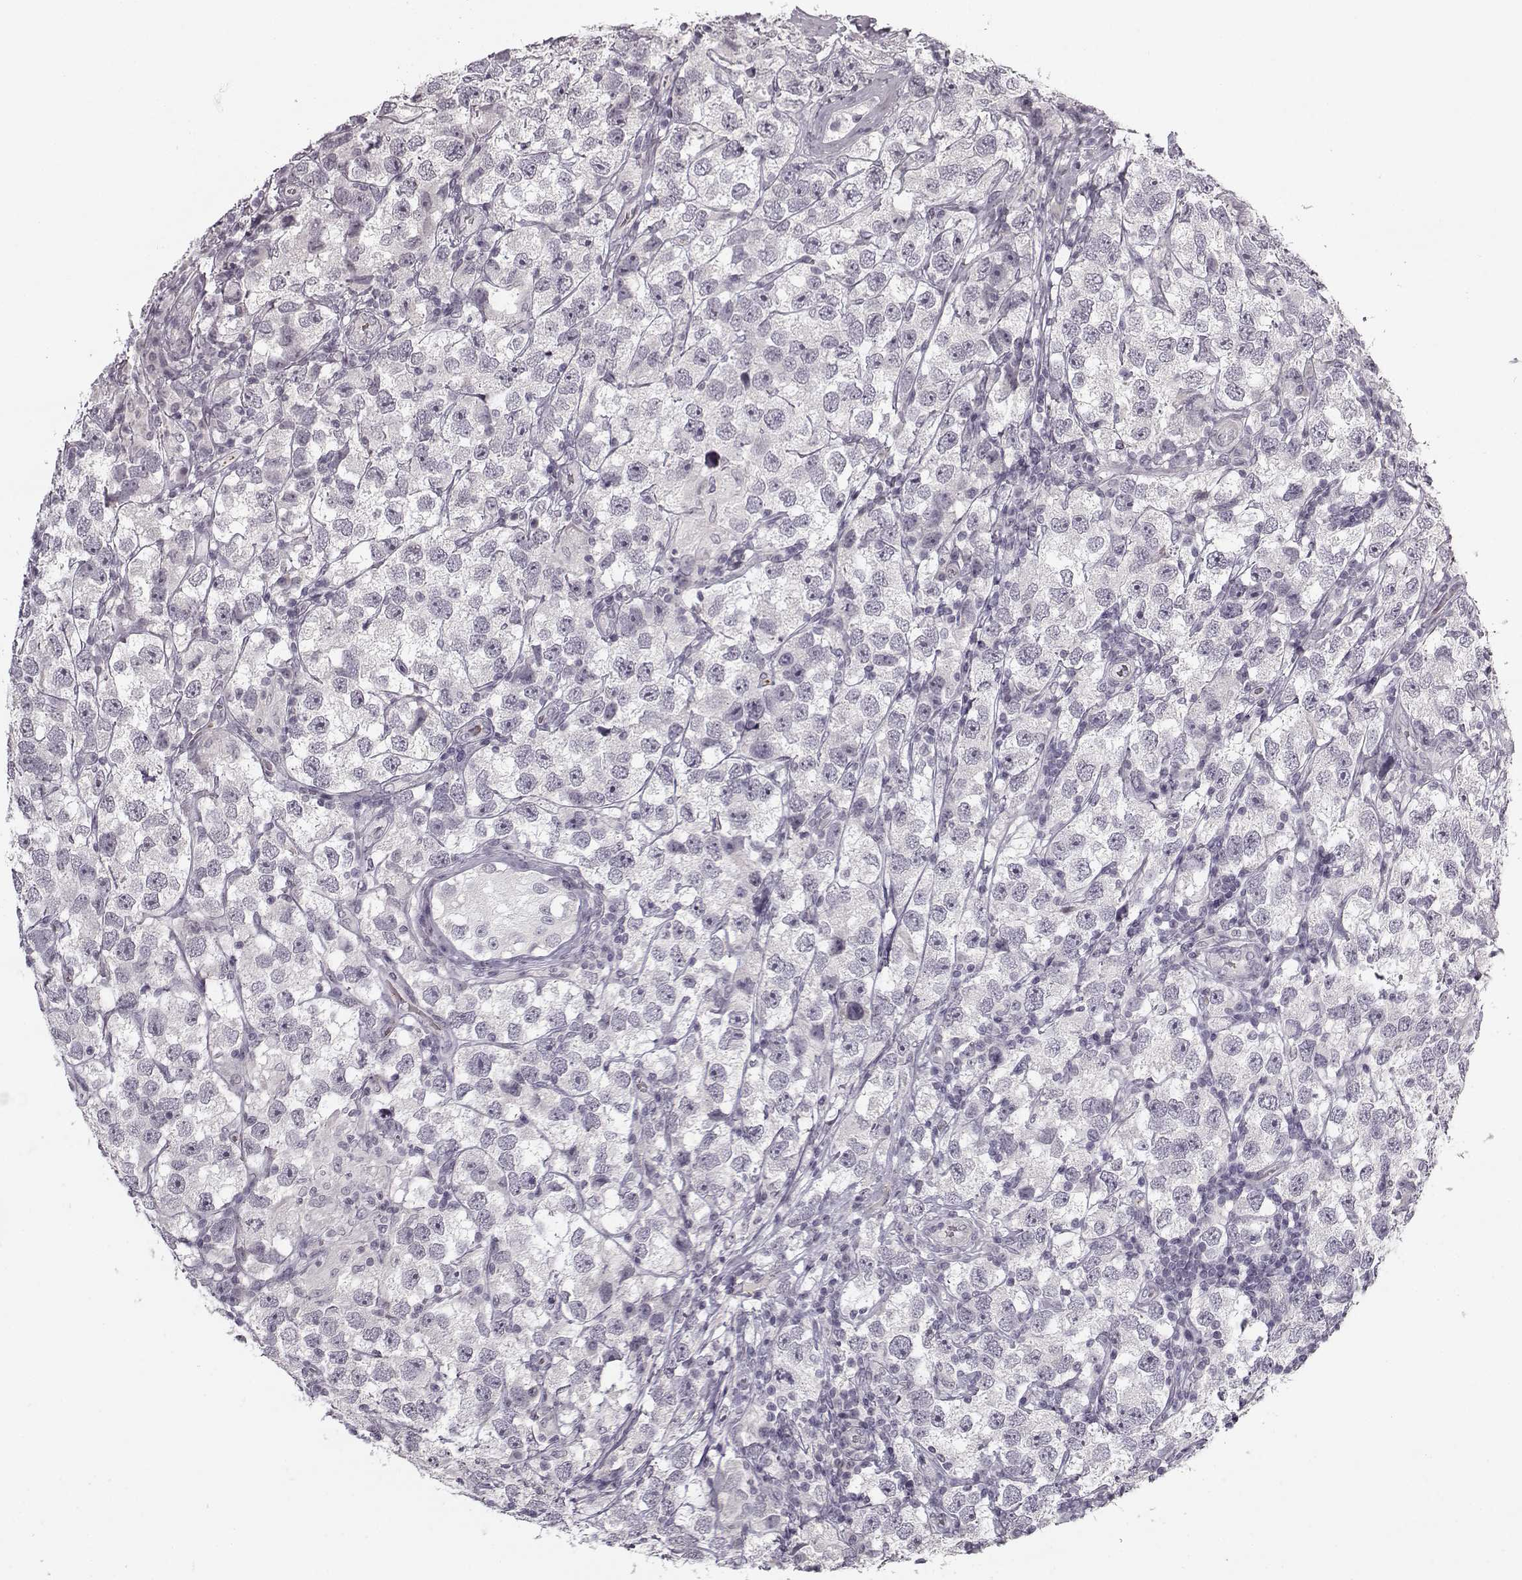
{"staining": {"intensity": "negative", "quantity": "none", "location": "none"}, "tissue": "testis cancer", "cell_type": "Tumor cells", "image_type": "cancer", "snomed": [{"axis": "morphology", "description": "Seminoma, NOS"}, {"axis": "topography", "description": "Testis"}], "caption": "This is a histopathology image of immunohistochemistry staining of testis seminoma, which shows no expression in tumor cells.", "gene": "SNCA", "patient": {"sex": "male", "age": 26}}